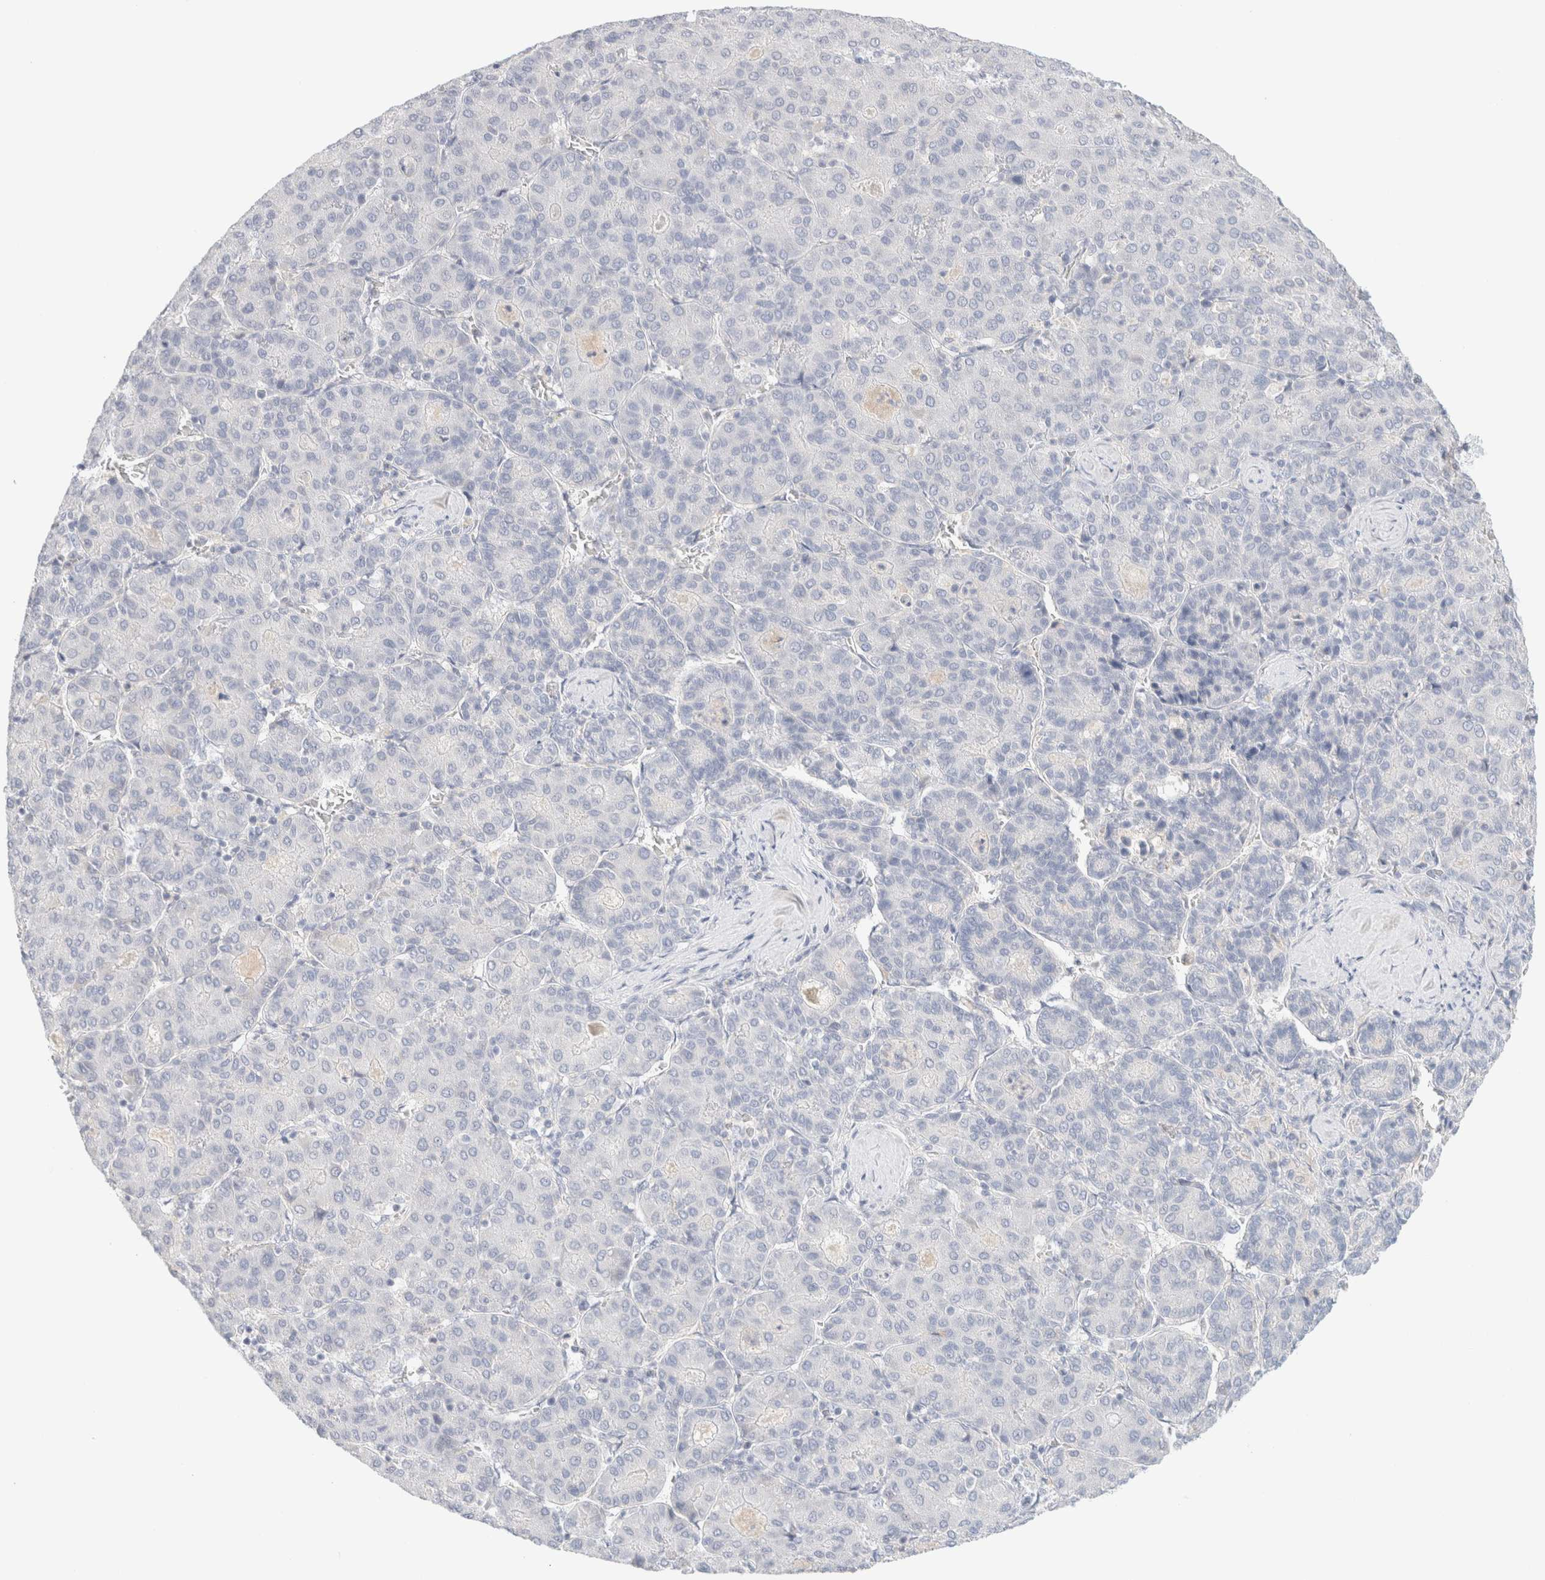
{"staining": {"intensity": "negative", "quantity": "none", "location": "none"}, "tissue": "liver cancer", "cell_type": "Tumor cells", "image_type": "cancer", "snomed": [{"axis": "morphology", "description": "Carcinoma, Hepatocellular, NOS"}, {"axis": "topography", "description": "Liver"}], "caption": "Immunohistochemistry (IHC) photomicrograph of neoplastic tissue: human liver hepatocellular carcinoma stained with DAB exhibits no significant protein positivity in tumor cells. (DAB IHC with hematoxylin counter stain).", "gene": "HEXD", "patient": {"sex": "male", "age": 65}}